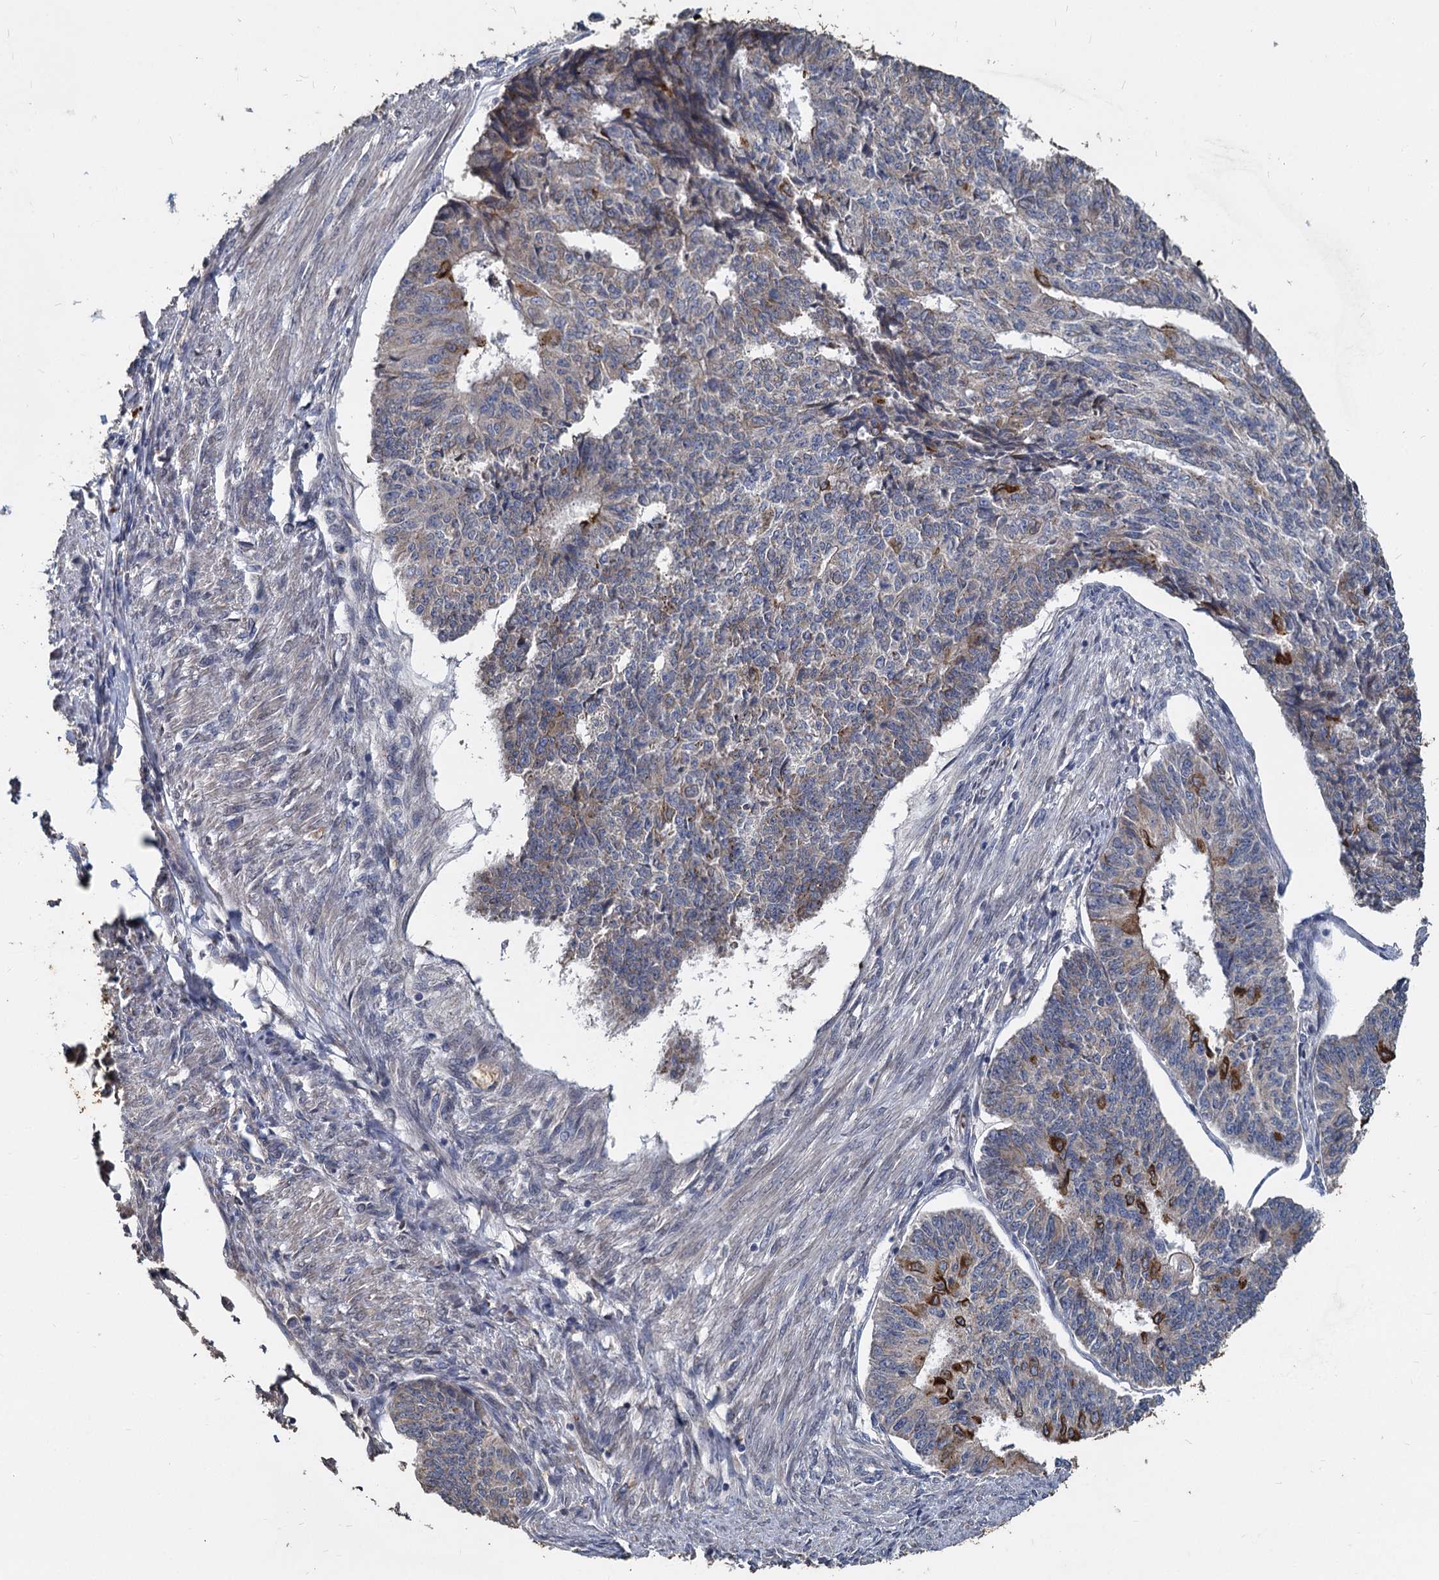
{"staining": {"intensity": "strong", "quantity": "<25%", "location": "cytoplasmic/membranous"}, "tissue": "endometrial cancer", "cell_type": "Tumor cells", "image_type": "cancer", "snomed": [{"axis": "morphology", "description": "Adenocarcinoma, NOS"}, {"axis": "topography", "description": "Endometrium"}], "caption": "Endometrial cancer (adenocarcinoma) stained with a protein marker reveals strong staining in tumor cells.", "gene": "TCTN2", "patient": {"sex": "female", "age": 32}}